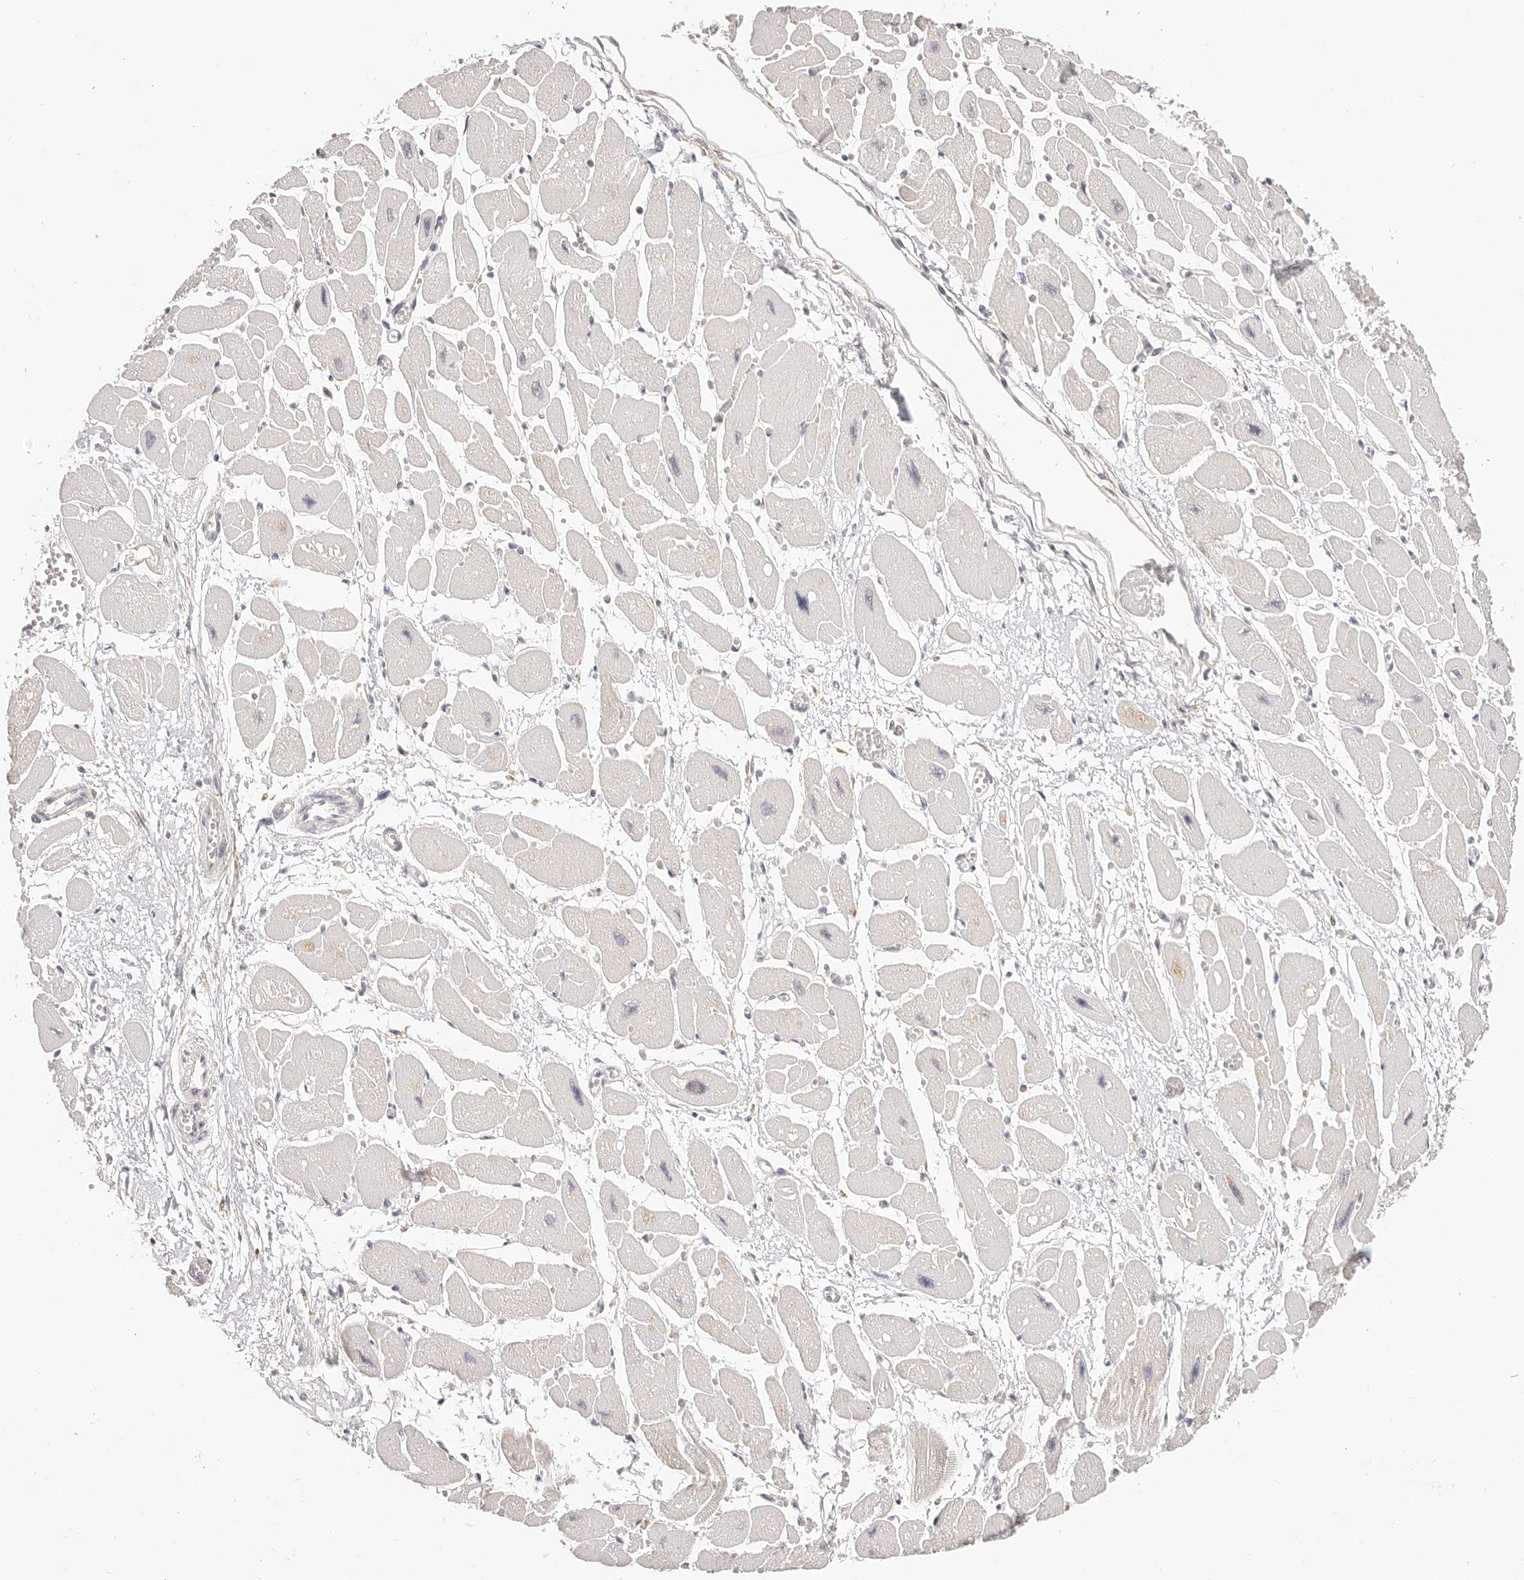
{"staining": {"intensity": "negative", "quantity": "none", "location": "none"}, "tissue": "heart muscle", "cell_type": "Cardiomyocytes", "image_type": "normal", "snomed": [{"axis": "morphology", "description": "Normal tissue, NOS"}, {"axis": "topography", "description": "Heart"}], "caption": "This image is of normal heart muscle stained with immunohistochemistry (IHC) to label a protein in brown with the nuclei are counter-stained blue. There is no expression in cardiomyocytes.", "gene": "DTNBP1", "patient": {"sex": "female", "age": 54}}